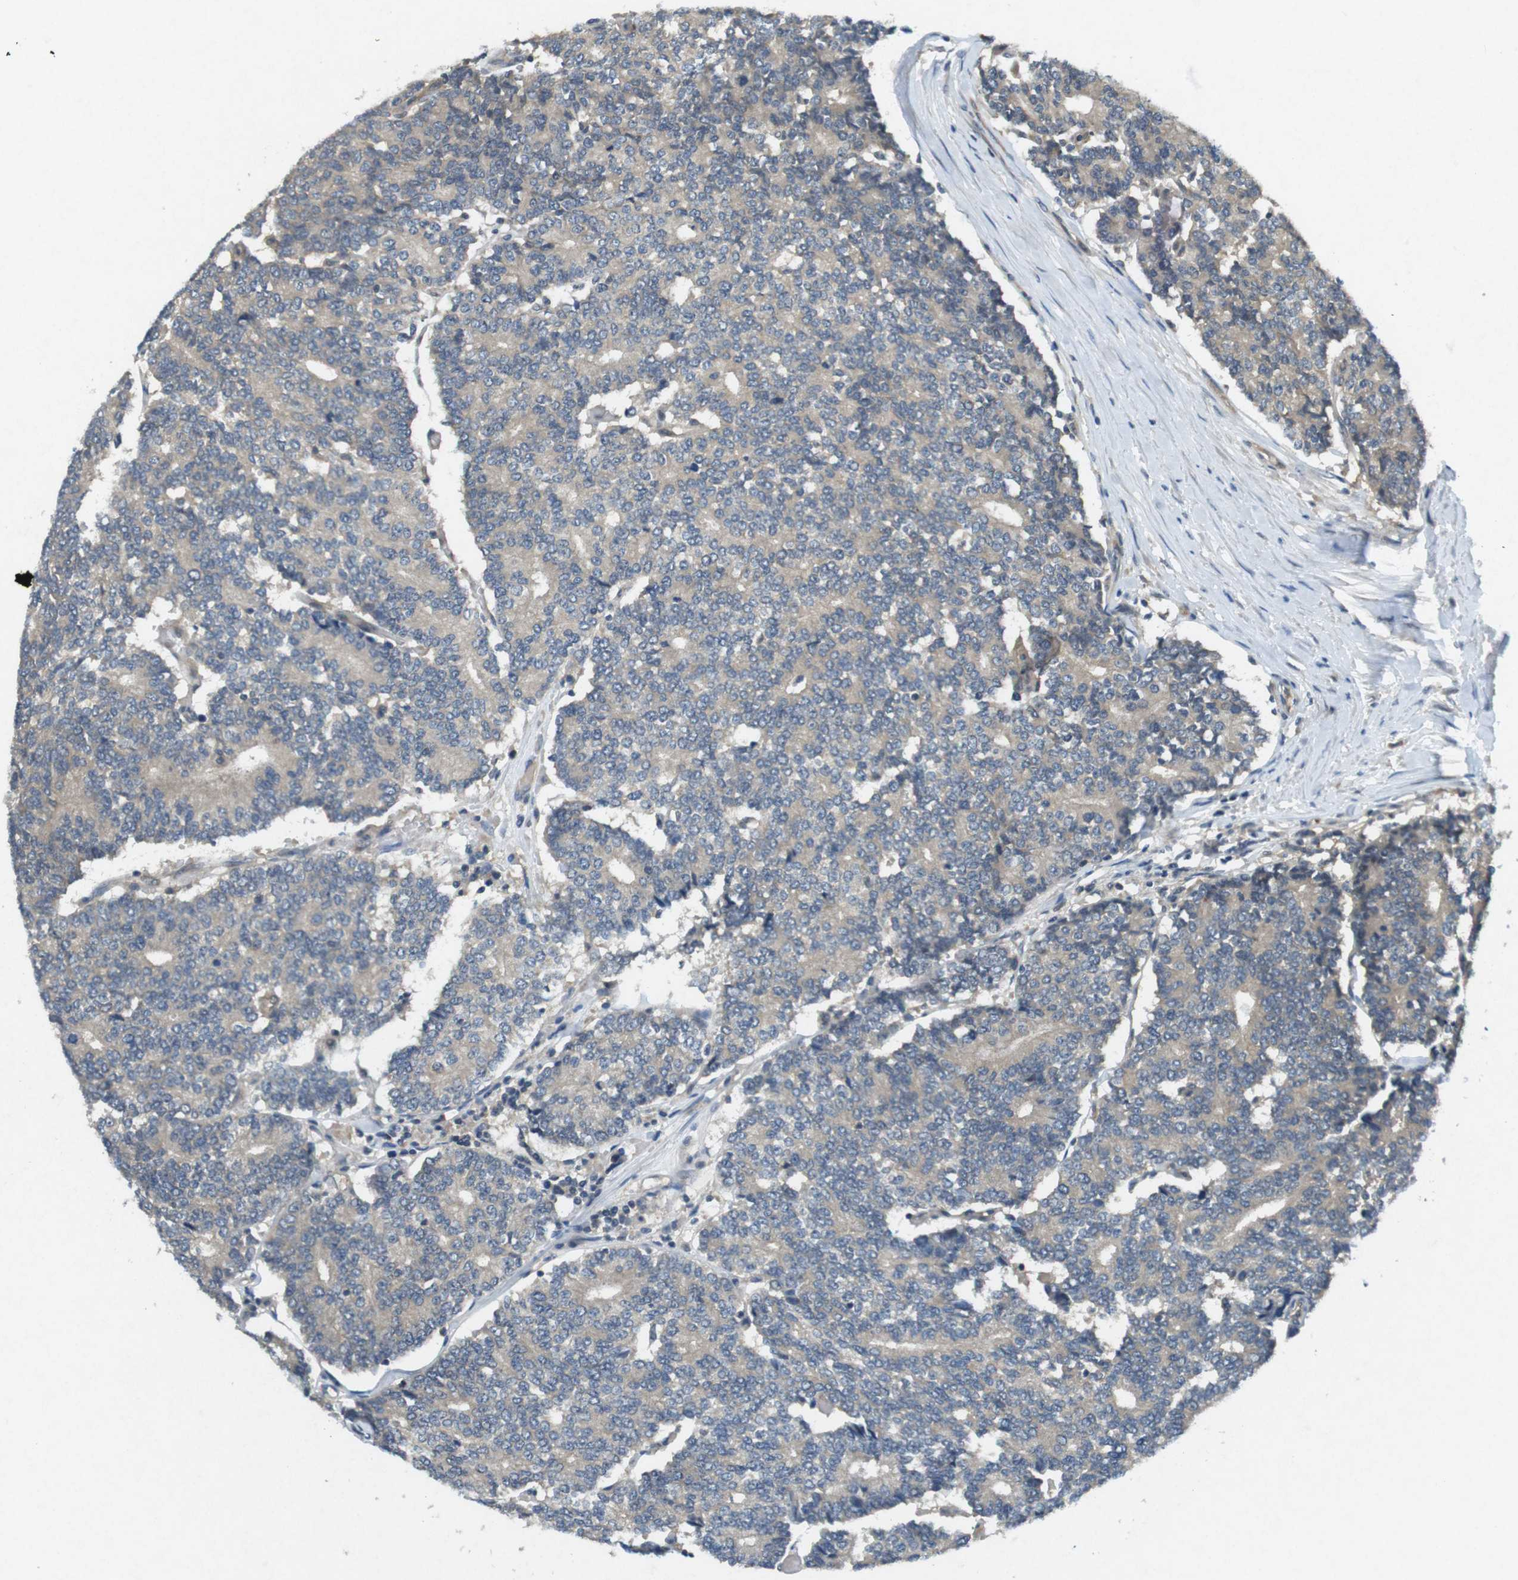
{"staining": {"intensity": "weak", "quantity": ">75%", "location": "cytoplasmic/membranous"}, "tissue": "prostate cancer", "cell_type": "Tumor cells", "image_type": "cancer", "snomed": [{"axis": "morphology", "description": "Normal tissue, NOS"}, {"axis": "morphology", "description": "Adenocarcinoma, High grade"}, {"axis": "topography", "description": "Prostate"}, {"axis": "topography", "description": "Seminal veicle"}], "caption": "The immunohistochemical stain labels weak cytoplasmic/membranous staining in tumor cells of prostate cancer (adenocarcinoma (high-grade)) tissue. (DAB (3,3'-diaminobenzidine) IHC, brown staining for protein, blue staining for nuclei).", "gene": "SUGT1", "patient": {"sex": "male", "age": 55}}